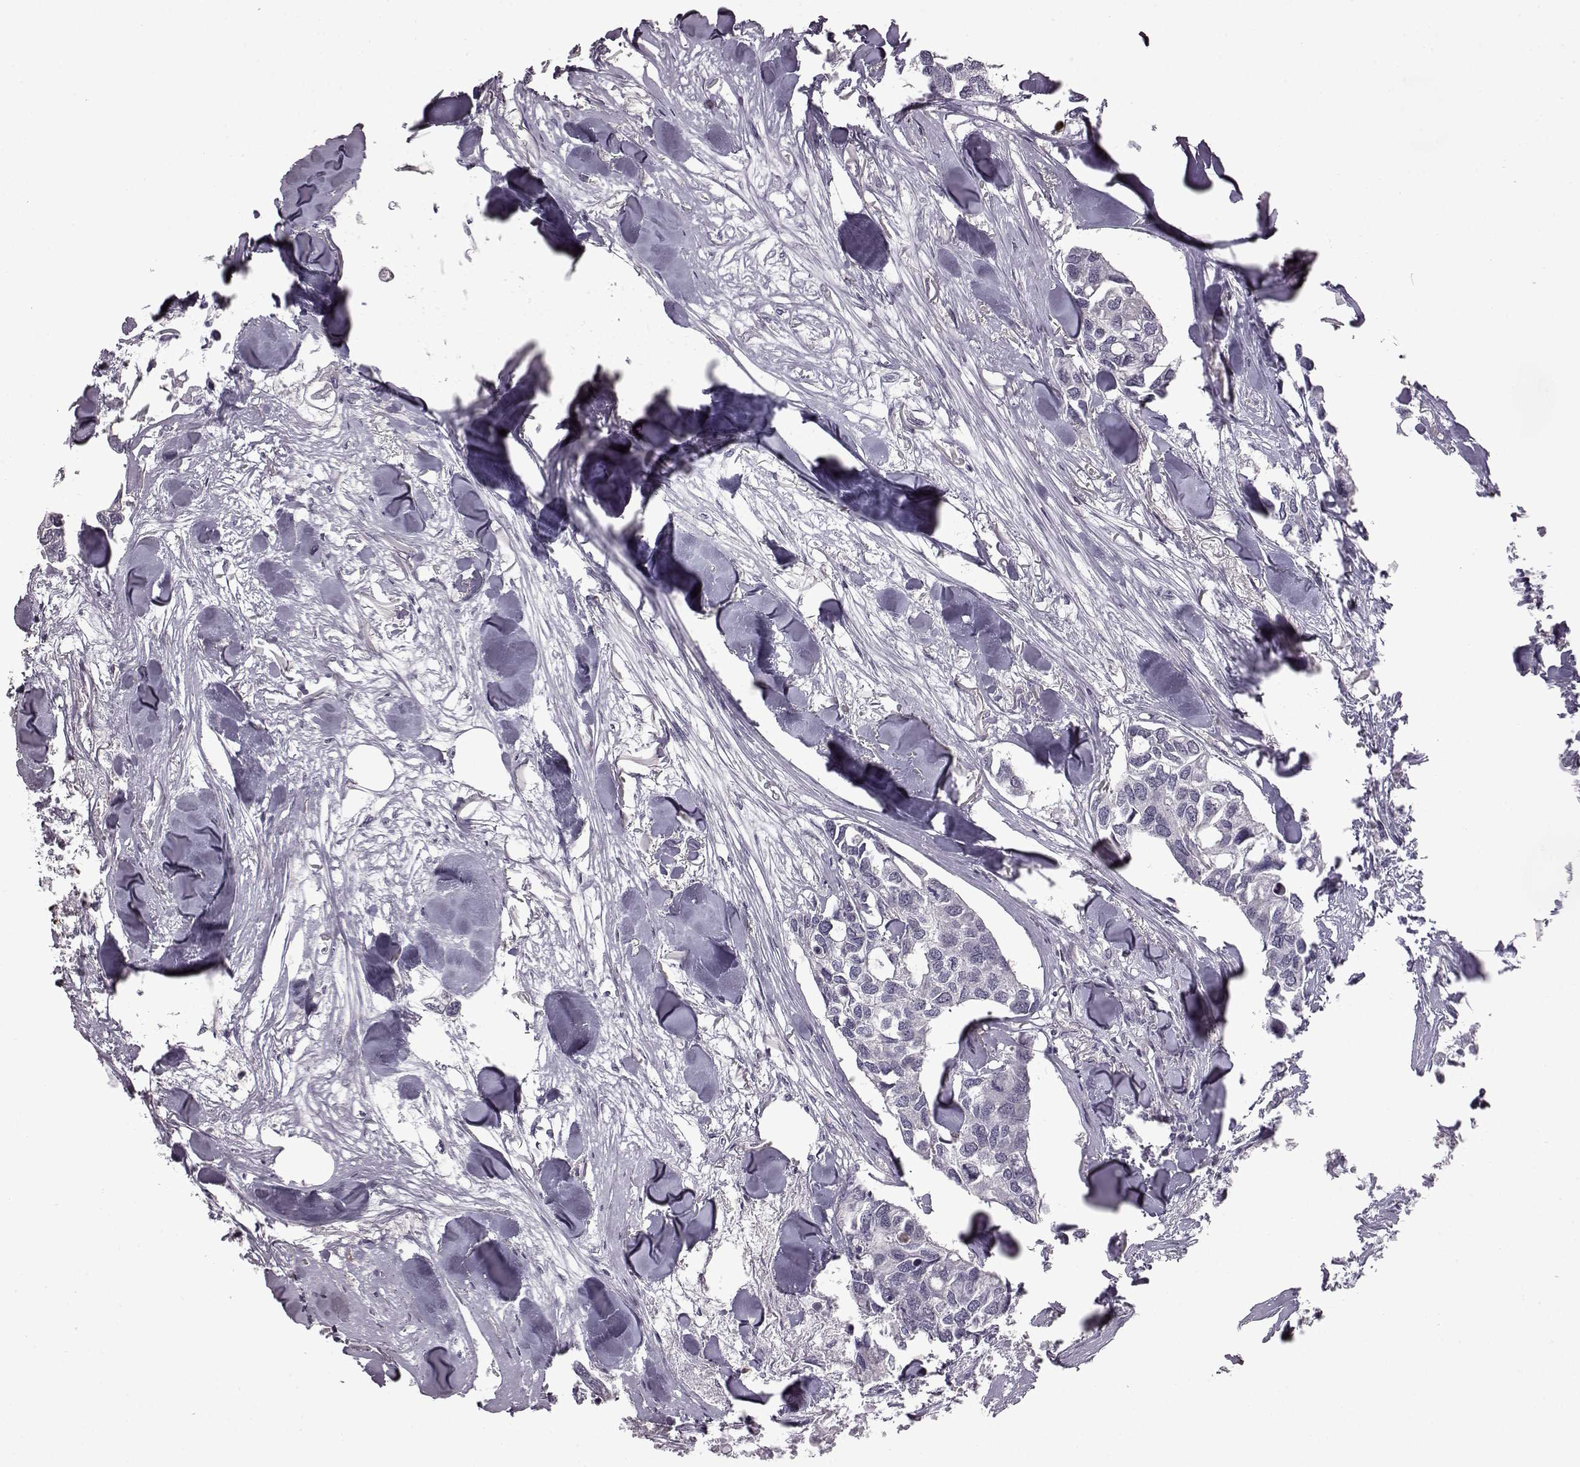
{"staining": {"intensity": "negative", "quantity": "none", "location": "none"}, "tissue": "breast cancer", "cell_type": "Tumor cells", "image_type": "cancer", "snomed": [{"axis": "morphology", "description": "Duct carcinoma"}, {"axis": "topography", "description": "Breast"}], "caption": "The micrograph shows no staining of tumor cells in infiltrating ductal carcinoma (breast).", "gene": "GAL", "patient": {"sex": "female", "age": 83}}